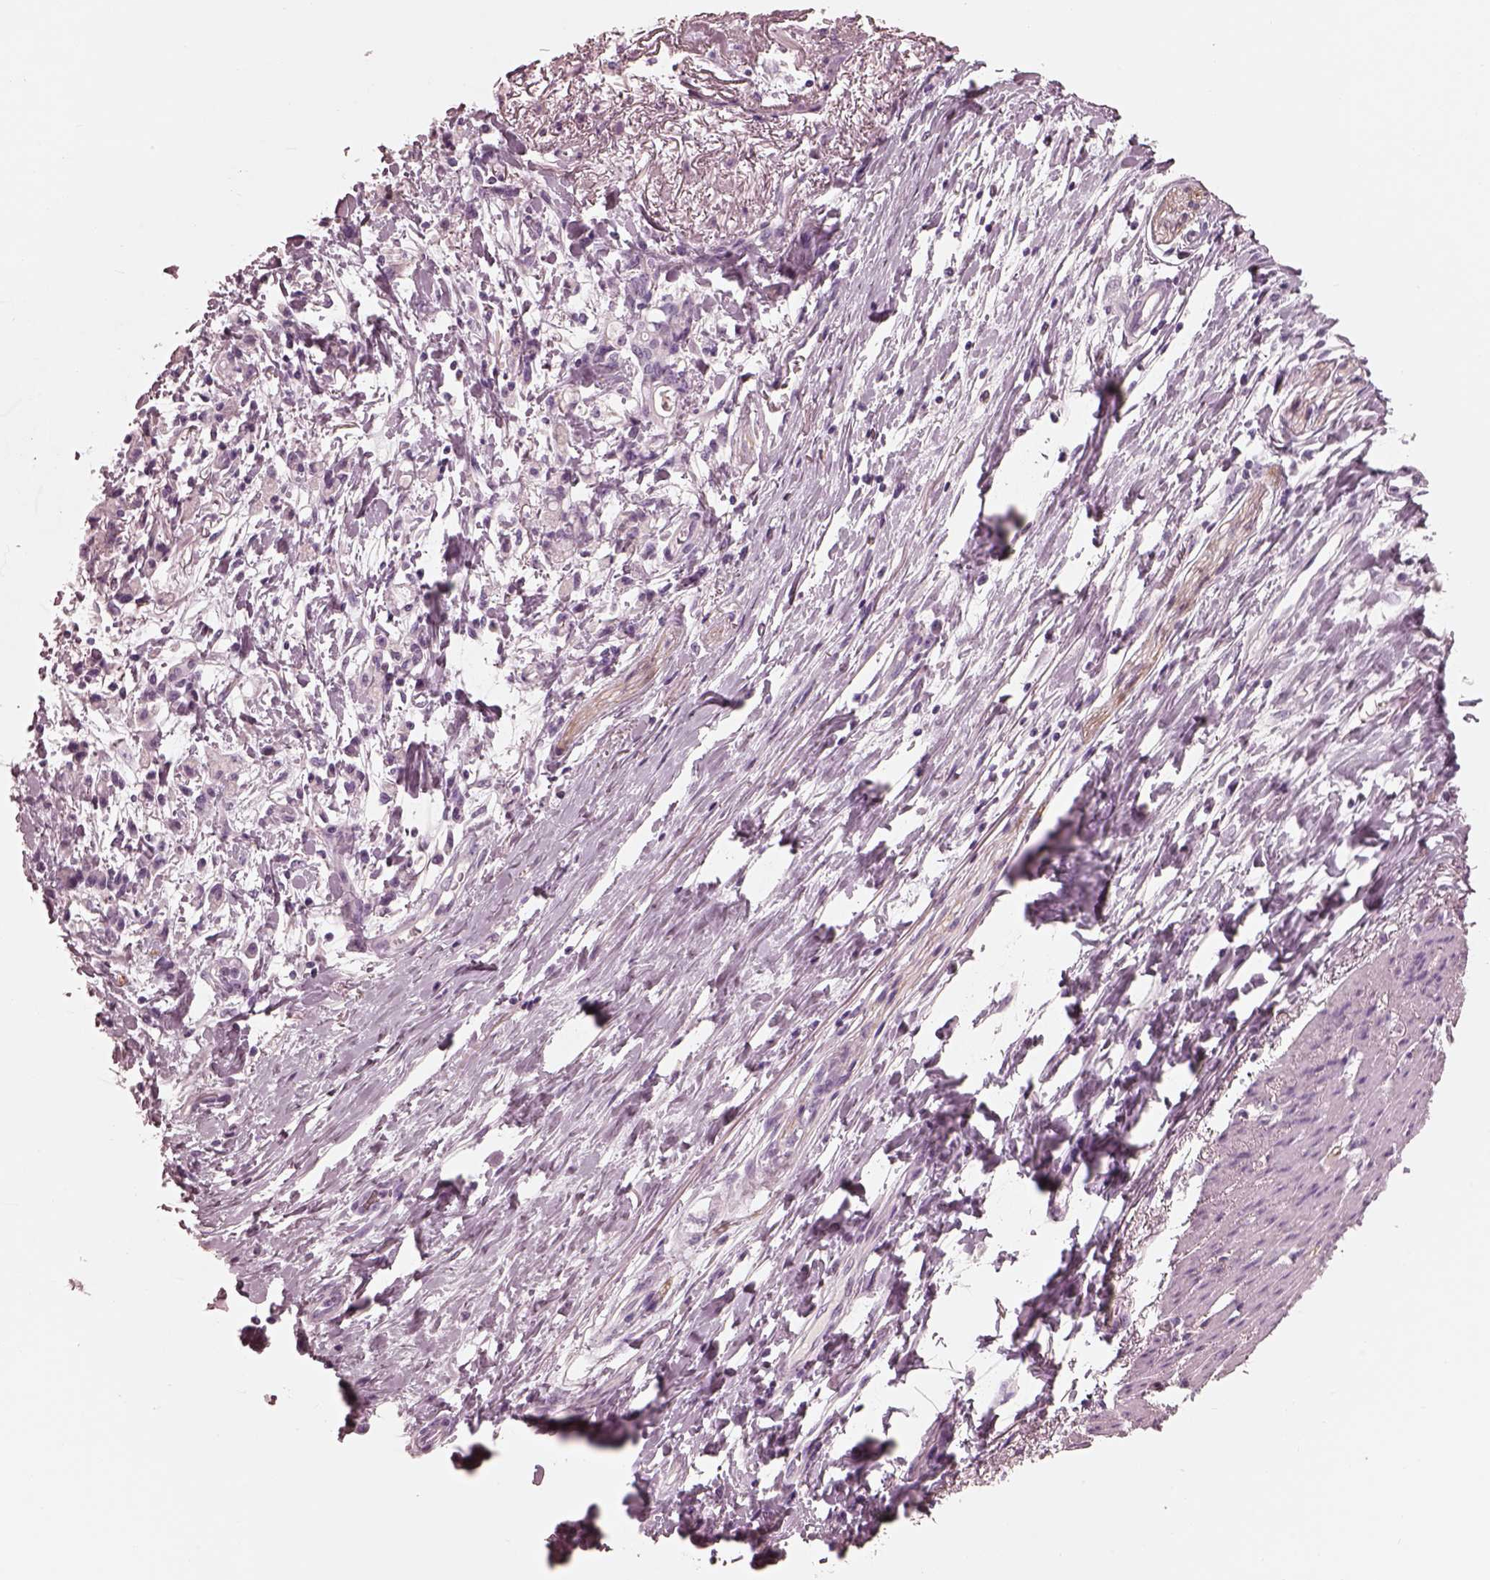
{"staining": {"intensity": "negative", "quantity": "none", "location": "none"}, "tissue": "stomach cancer", "cell_type": "Tumor cells", "image_type": "cancer", "snomed": [{"axis": "morphology", "description": "Adenocarcinoma, NOS"}, {"axis": "topography", "description": "Stomach"}], "caption": "Immunohistochemistry histopathology image of neoplastic tissue: human stomach adenocarcinoma stained with DAB (3,3'-diaminobenzidine) demonstrates no significant protein expression in tumor cells.", "gene": "CADM2", "patient": {"sex": "female", "age": 84}}